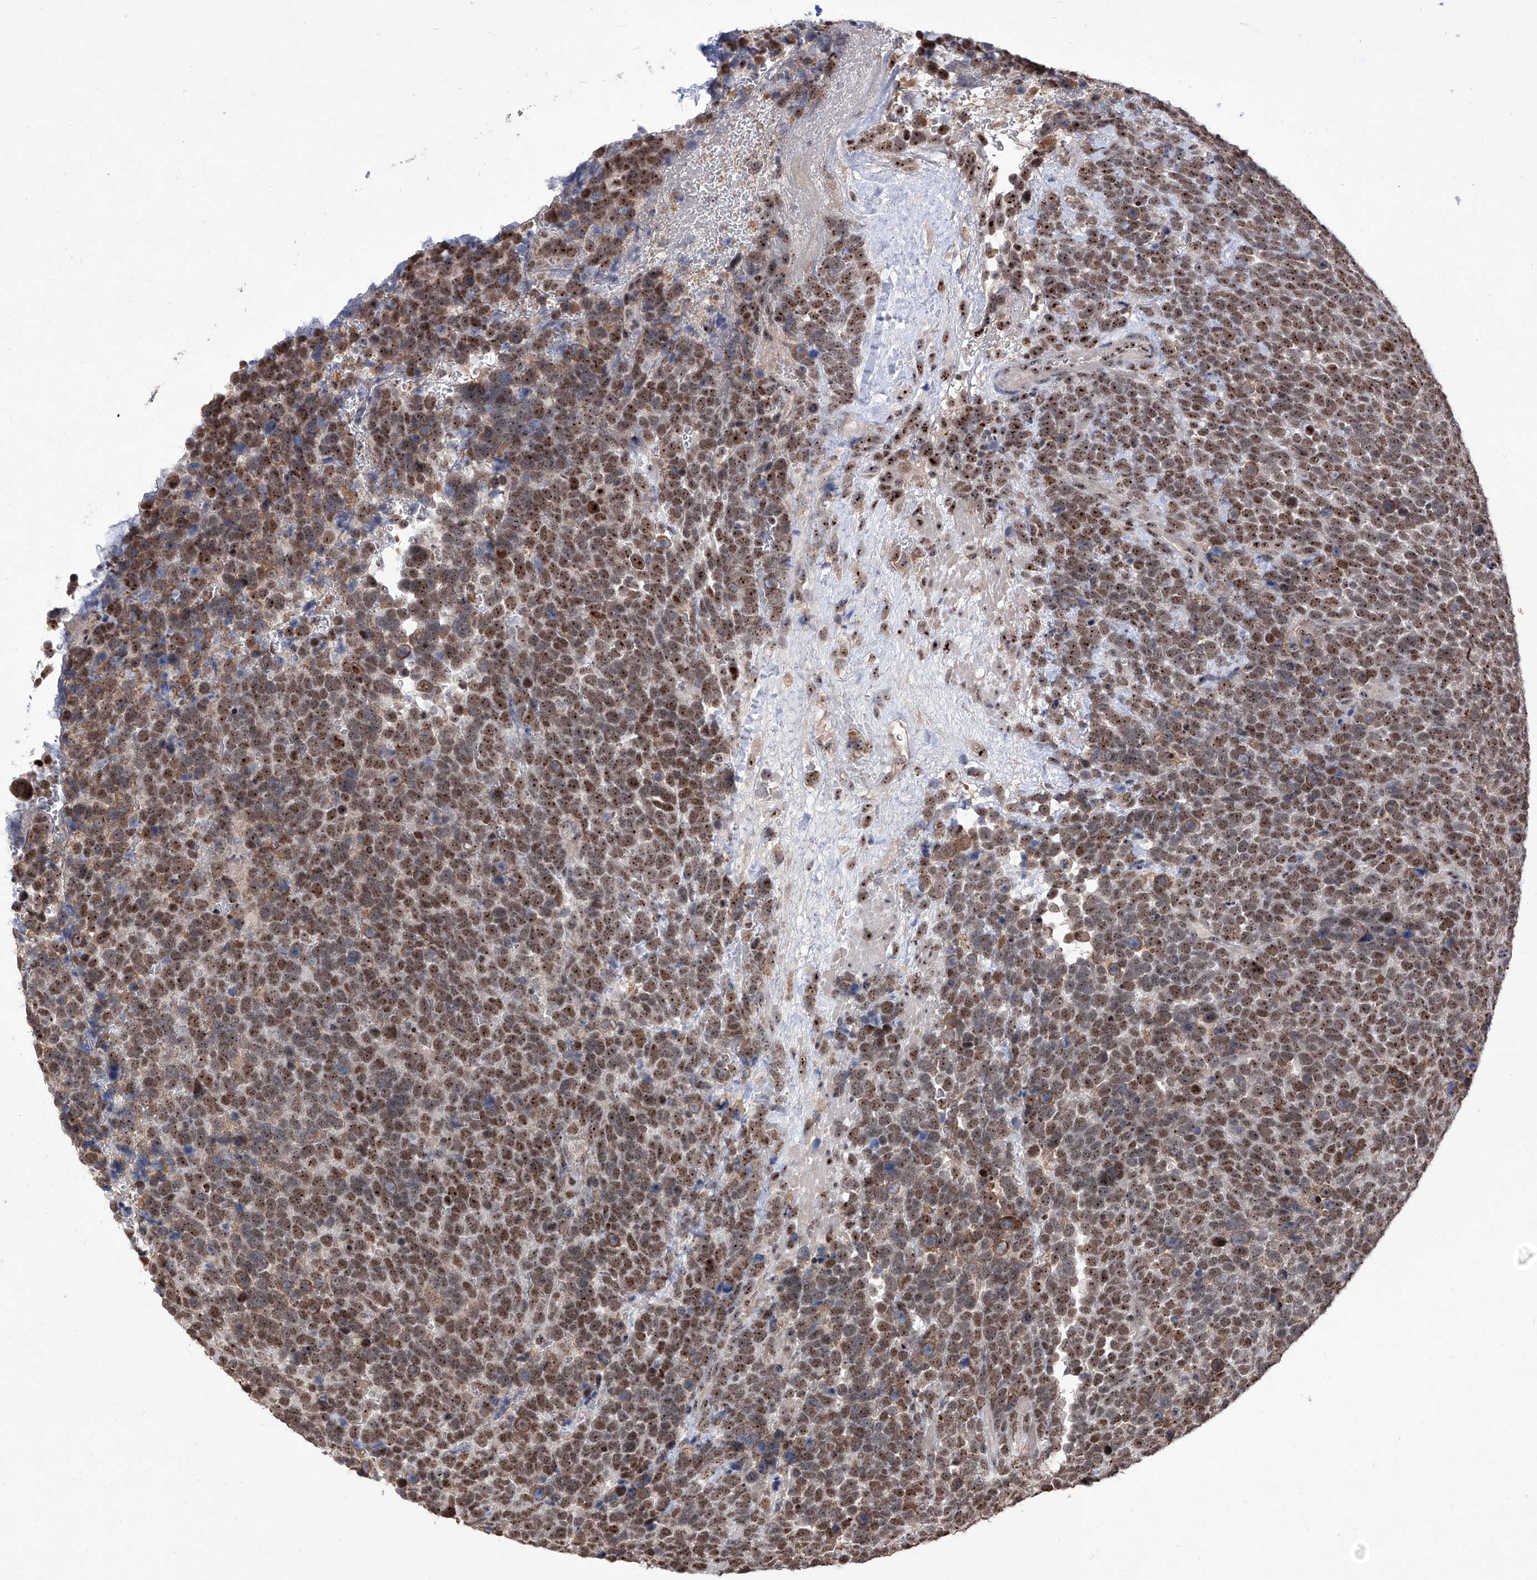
{"staining": {"intensity": "moderate", "quantity": ">75%", "location": "cytoplasmic/membranous,nuclear"}, "tissue": "urothelial cancer", "cell_type": "Tumor cells", "image_type": "cancer", "snomed": [{"axis": "morphology", "description": "Urothelial carcinoma, High grade"}, {"axis": "topography", "description": "Urinary bladder"}], "caption": "Protein expression analysis of human urothelial carcinoma (high-grade) reveals moderate cytoplasmic/membranous and nuclear positivity in about >75% of tumor cells.", "gene": "CMTR1", "patient": {"sex": "female", "age": 82}}